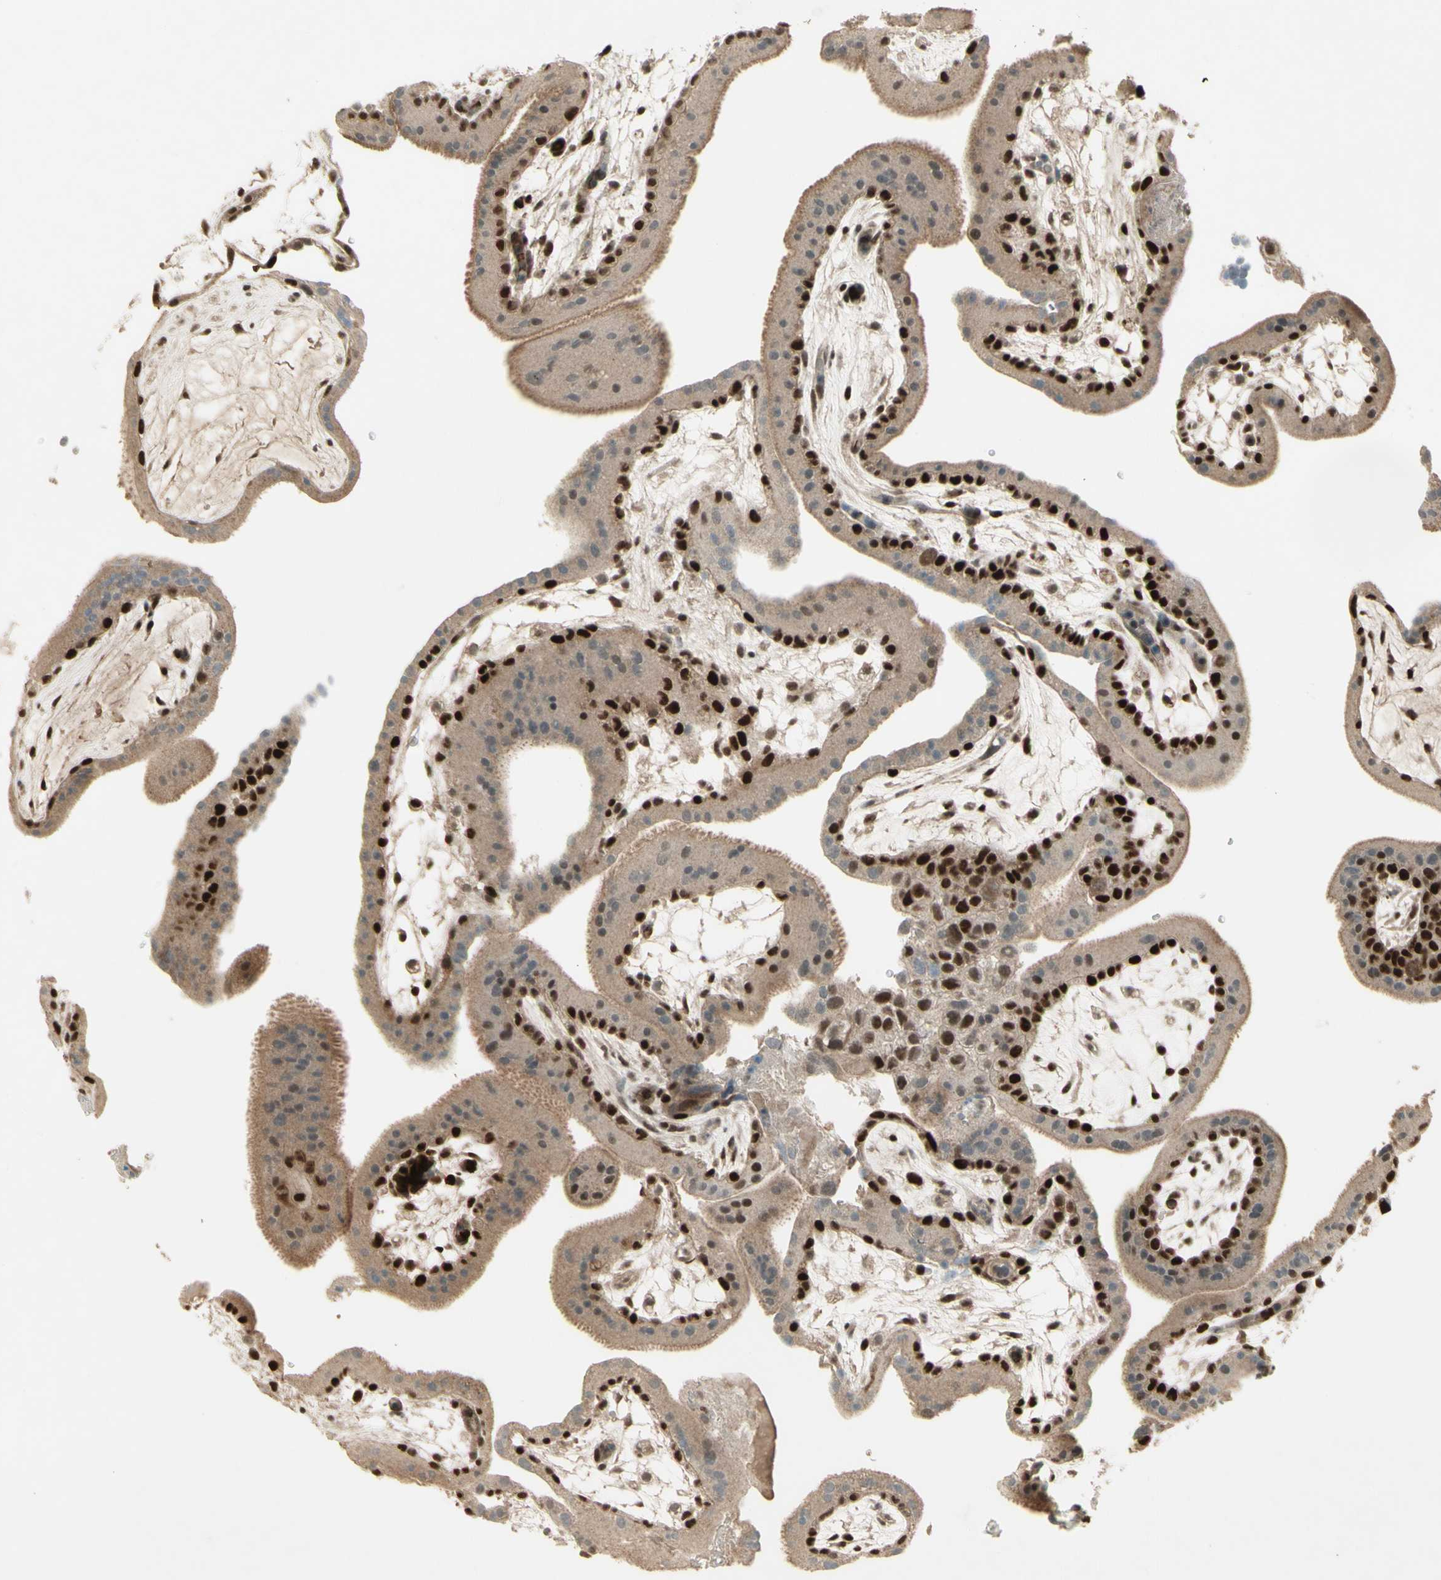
{"staining": {"intensity": "weak", "quantity": ">75%", "location": "cytoplasmic/membranous,nuclear"}, "tissue": "placenta", "cell_type": "Decidual cells", "image_type": "normal", "snomed": [{"axis": "morphology", "description": "Normal tissue, NOS"}, {"axis": "topography", "description": "Placenta"}], "caption": "Placenta stained with a brown dye demonstrates weak cytoplasmic/membranous,nuclear positive positivity in approximately >75% of decidual cells.", "gene": "MSH6", "patient": {"sex": "female", "age": 19}}